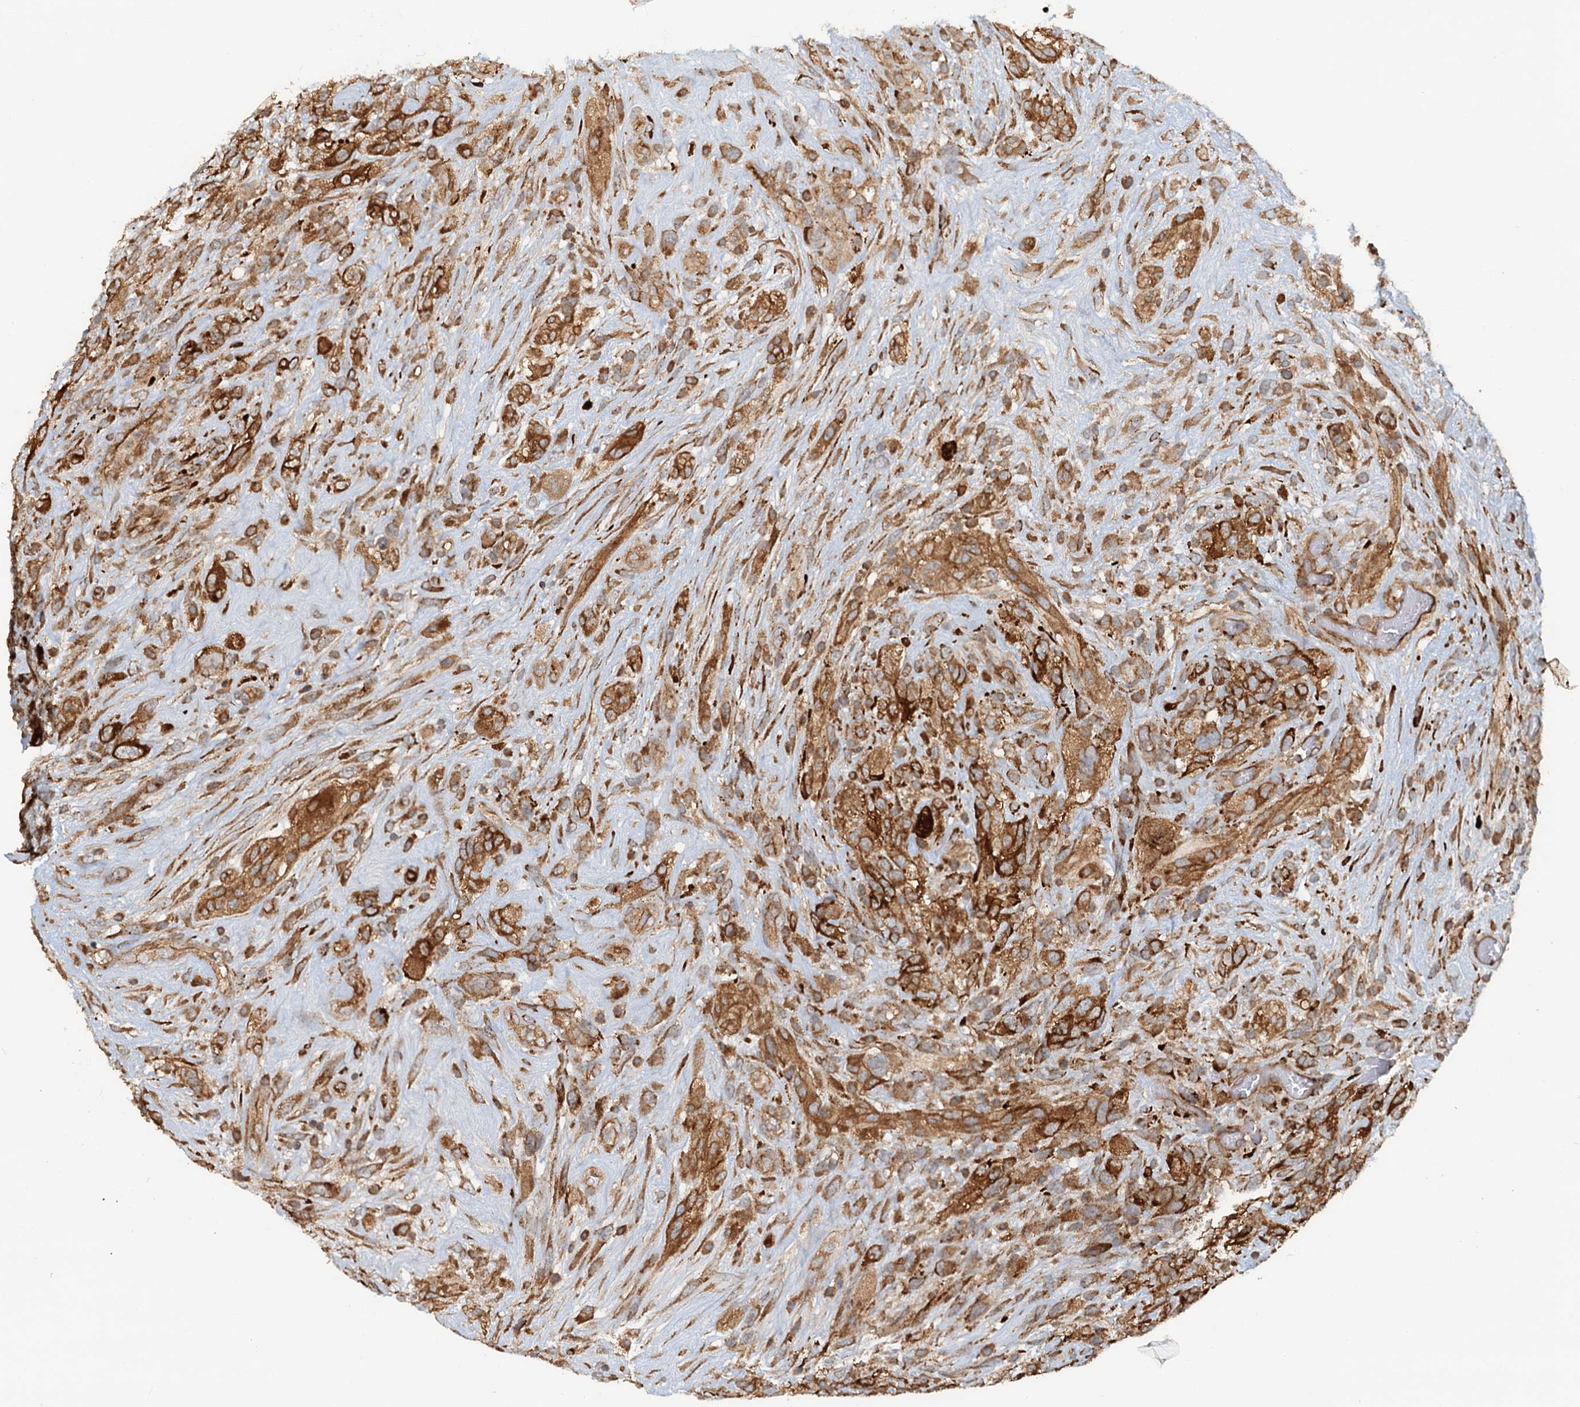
{"staining": {"intensity": "strong", "quantity": ">75%", "location": "cytoplasmic/membranous"}, "tissue": "glioma", "cell_type": "Tumor cells", "image_type": "cancer", "snomed": [{"axis": "morphology", "description": "Glioma, malignant, High grade"}, {"axis": "topography", "description": "Brain"}], "caption": "High-magnification brightfield microscopy of glioma stained with DAB (3,3'-diaminobenzidine) (brown) and counterstained with hematoxylin (blue). tumor cells exhibit strong cytoplasmic/membranous expression is identified in about>75% of cells.", "gene": "NIPAL3", "patient": {"sex": "male", "age": 61}}